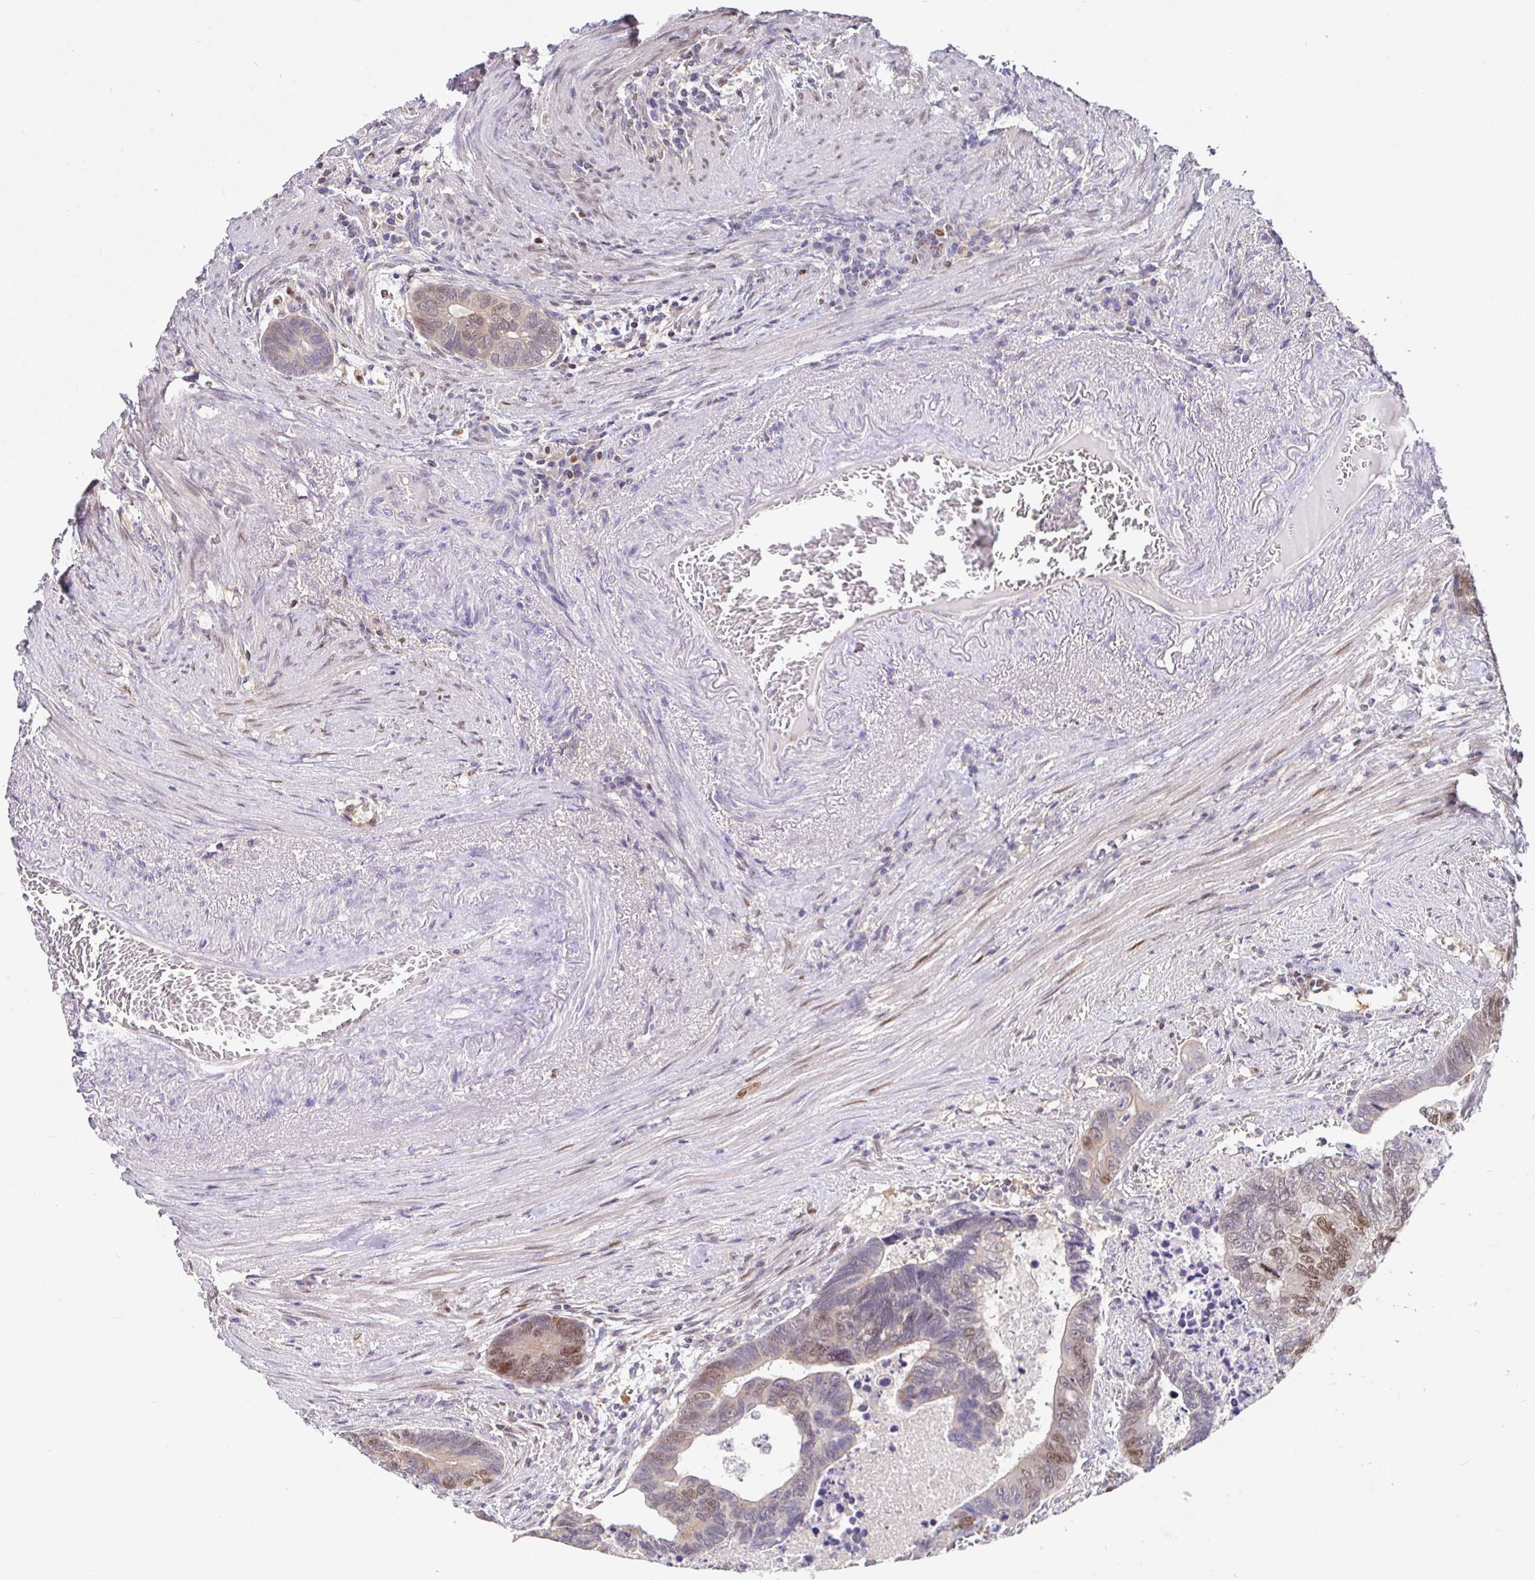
{"staining": {"intensity": "moderate", "quantity": "25%-75%", "location": "nuclear"}, "tissue": "colorectal cancer", "cell_type": "Tumor cells", "image_type": "cancer", "snomed": [{"axis": "morphology", "description": "Adenocarcinoma, NOS"}, {"axis": "topography", "description": "Colon"}], "caption": "The histopathology image exhibits immunohistochemical staining of colorectal cancer. There is moderate nuclear positivity is present in about 25%-75% of tumor cells.", "gene": "SATB1", "patient": {"sex": "male", "age": 62}}